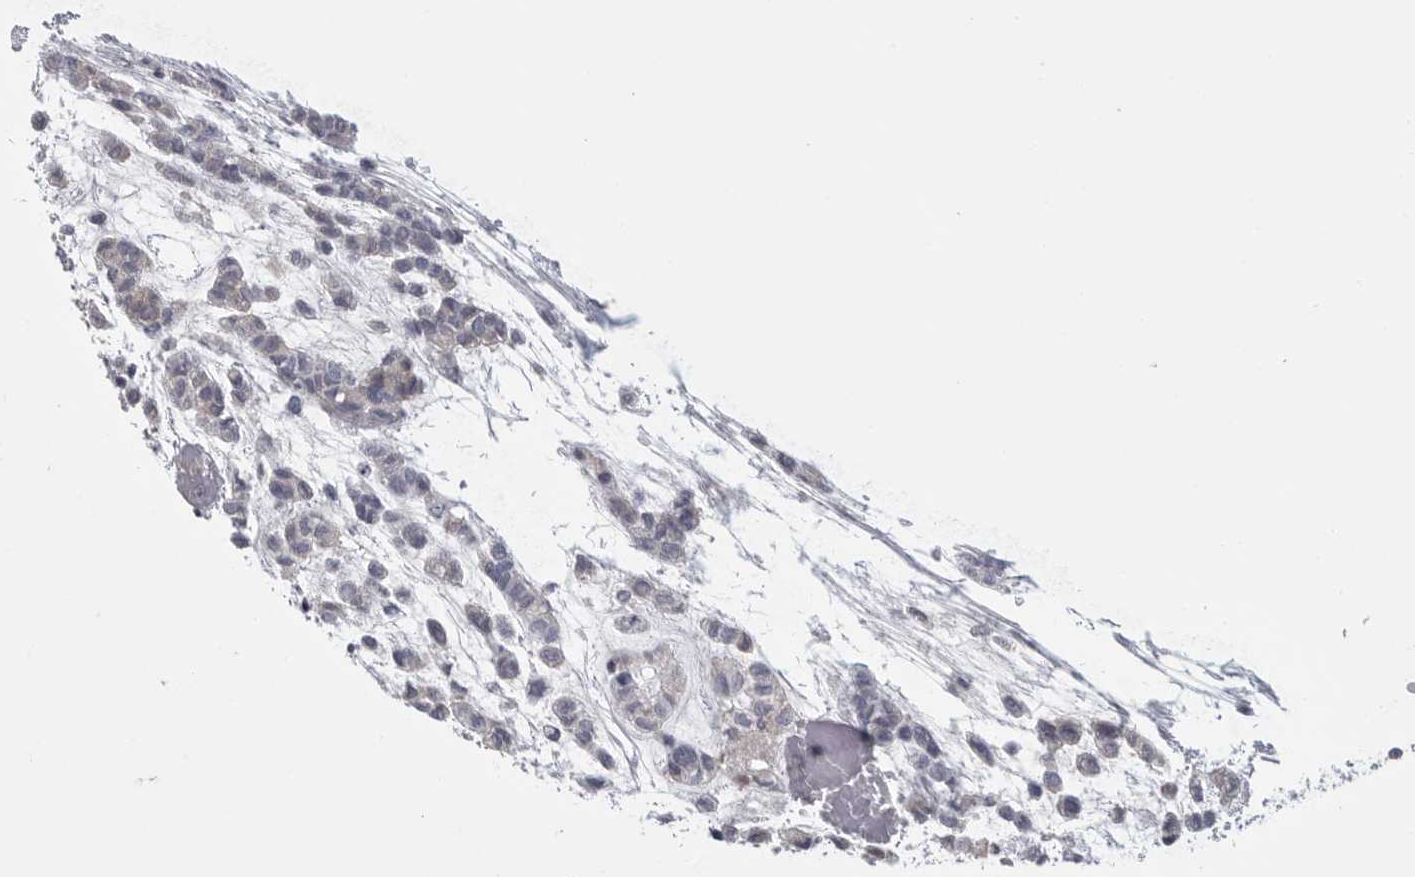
{"staining": {"intensity": "negative", "quantity": "none", "location": "none"}, "tissue": "head and neck cancer", "cell_type": "Tumor cells", "image_type": "cancer", "snomed": [{"axis": "morphology", "description": "Adenocarcinoma, NOS"}, {"axis": "morphology", "description": "Adenoma, NOS"}, {"axis": "topography", "description": "Head-Neck"}], "caption": "High power microscopy image of an IHC photomicrograph of head and neck cancer, revealing no significant staining in tumor cells.", "gene": "FKBP2", "patient": {"sex": "female", "age": 55}}